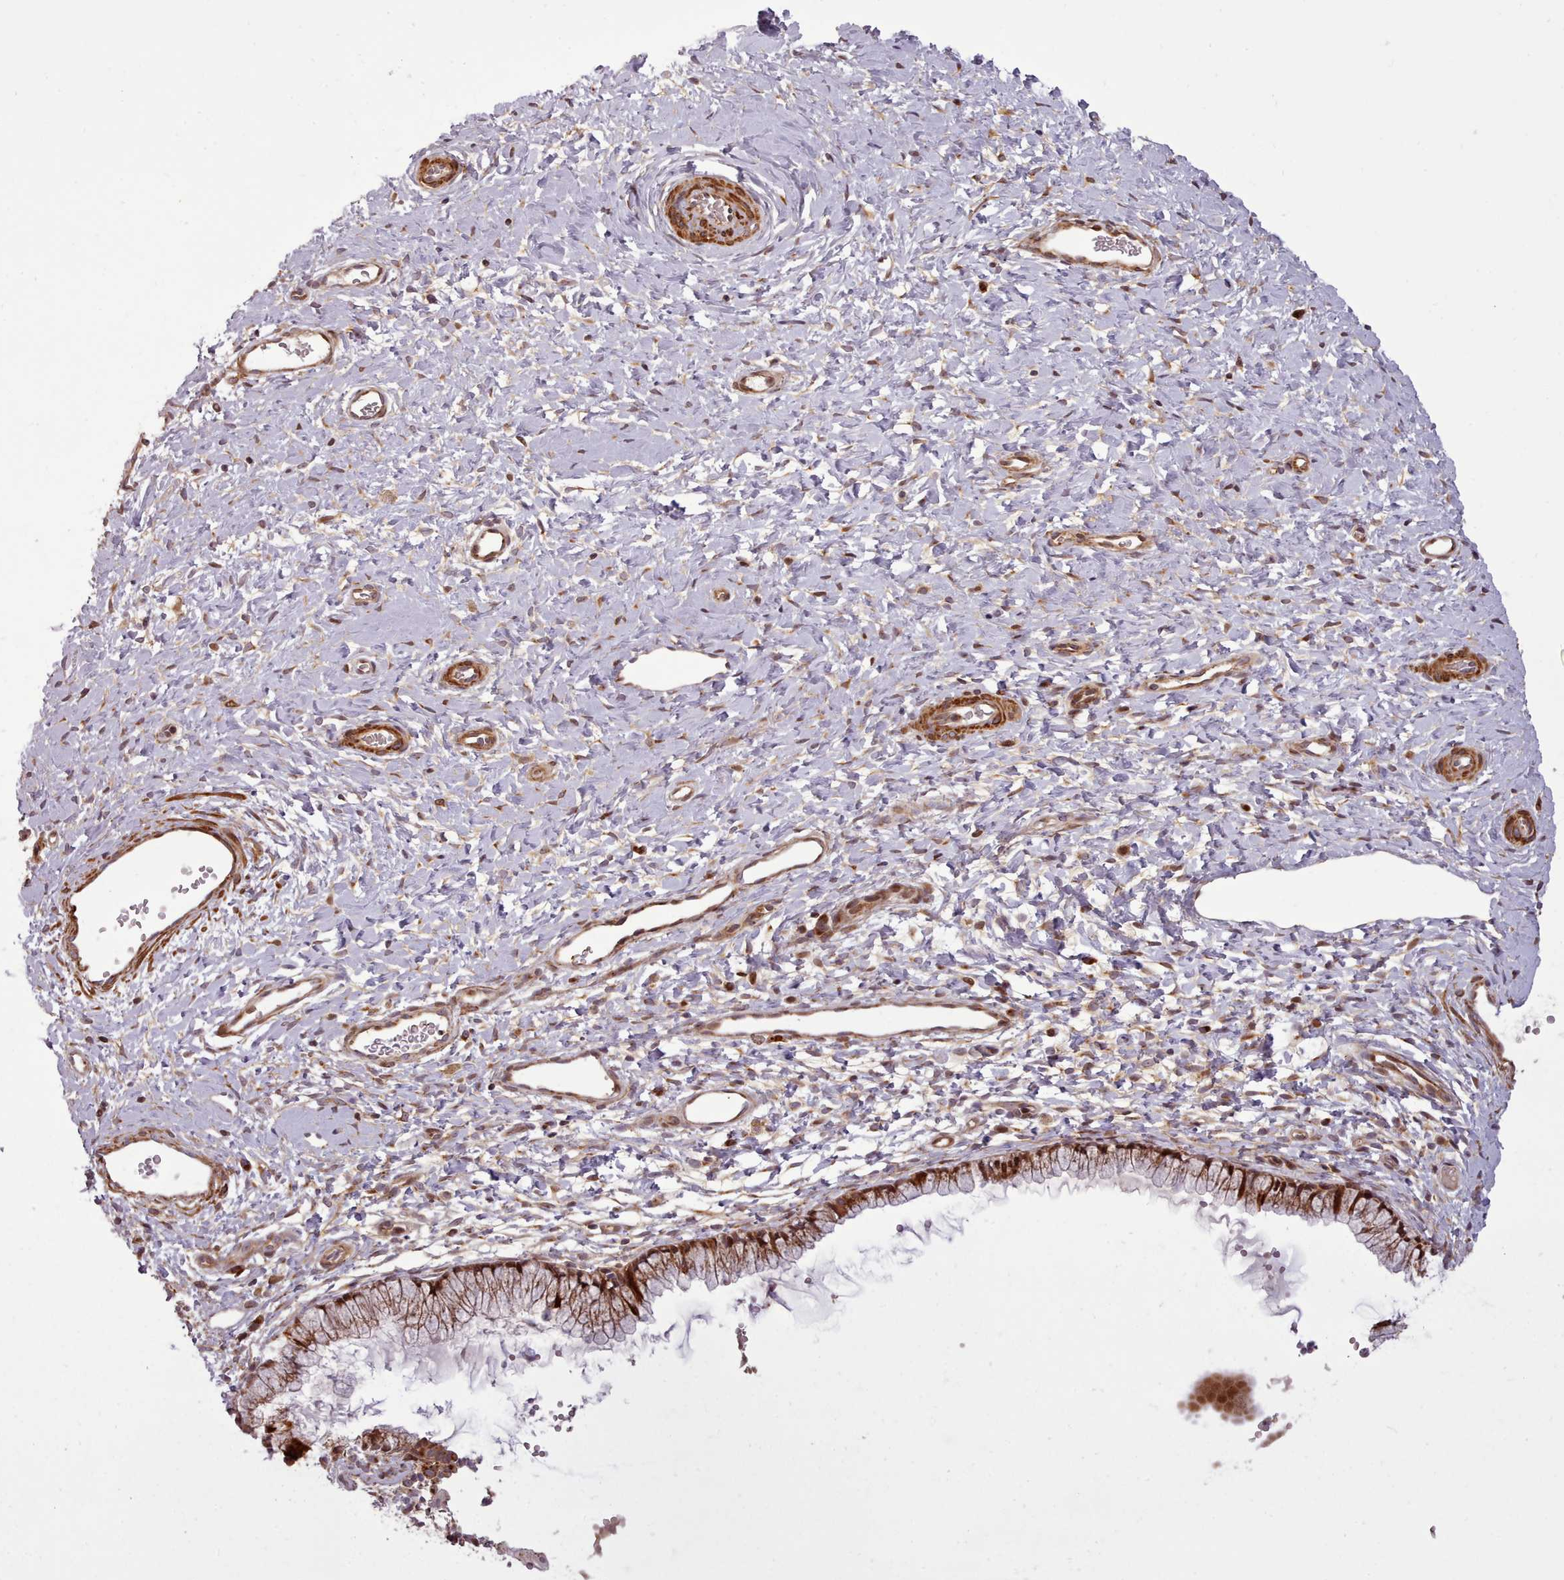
{"staining": {"intensity": "strong", "quantity": ">75%", "location": "cytoplasmic/membranous,nuclear"}, "tissue": "cervix", "cell_type": "Glandular cells", "image_type": "normal", "snomed": [{"axis": "morphology", "description": "Normal tissue, NOS"}, {"axis": "topography", "description": "Cervix"}], "caption": "The image demonstrates staining of unremarkable cervix, revealing strong cytoplasmic/membranous,nuclear protein staining (brown color) within glandular cells.", "gene": "NLRP7", "patient": {"sex": "female", "age": 36}}